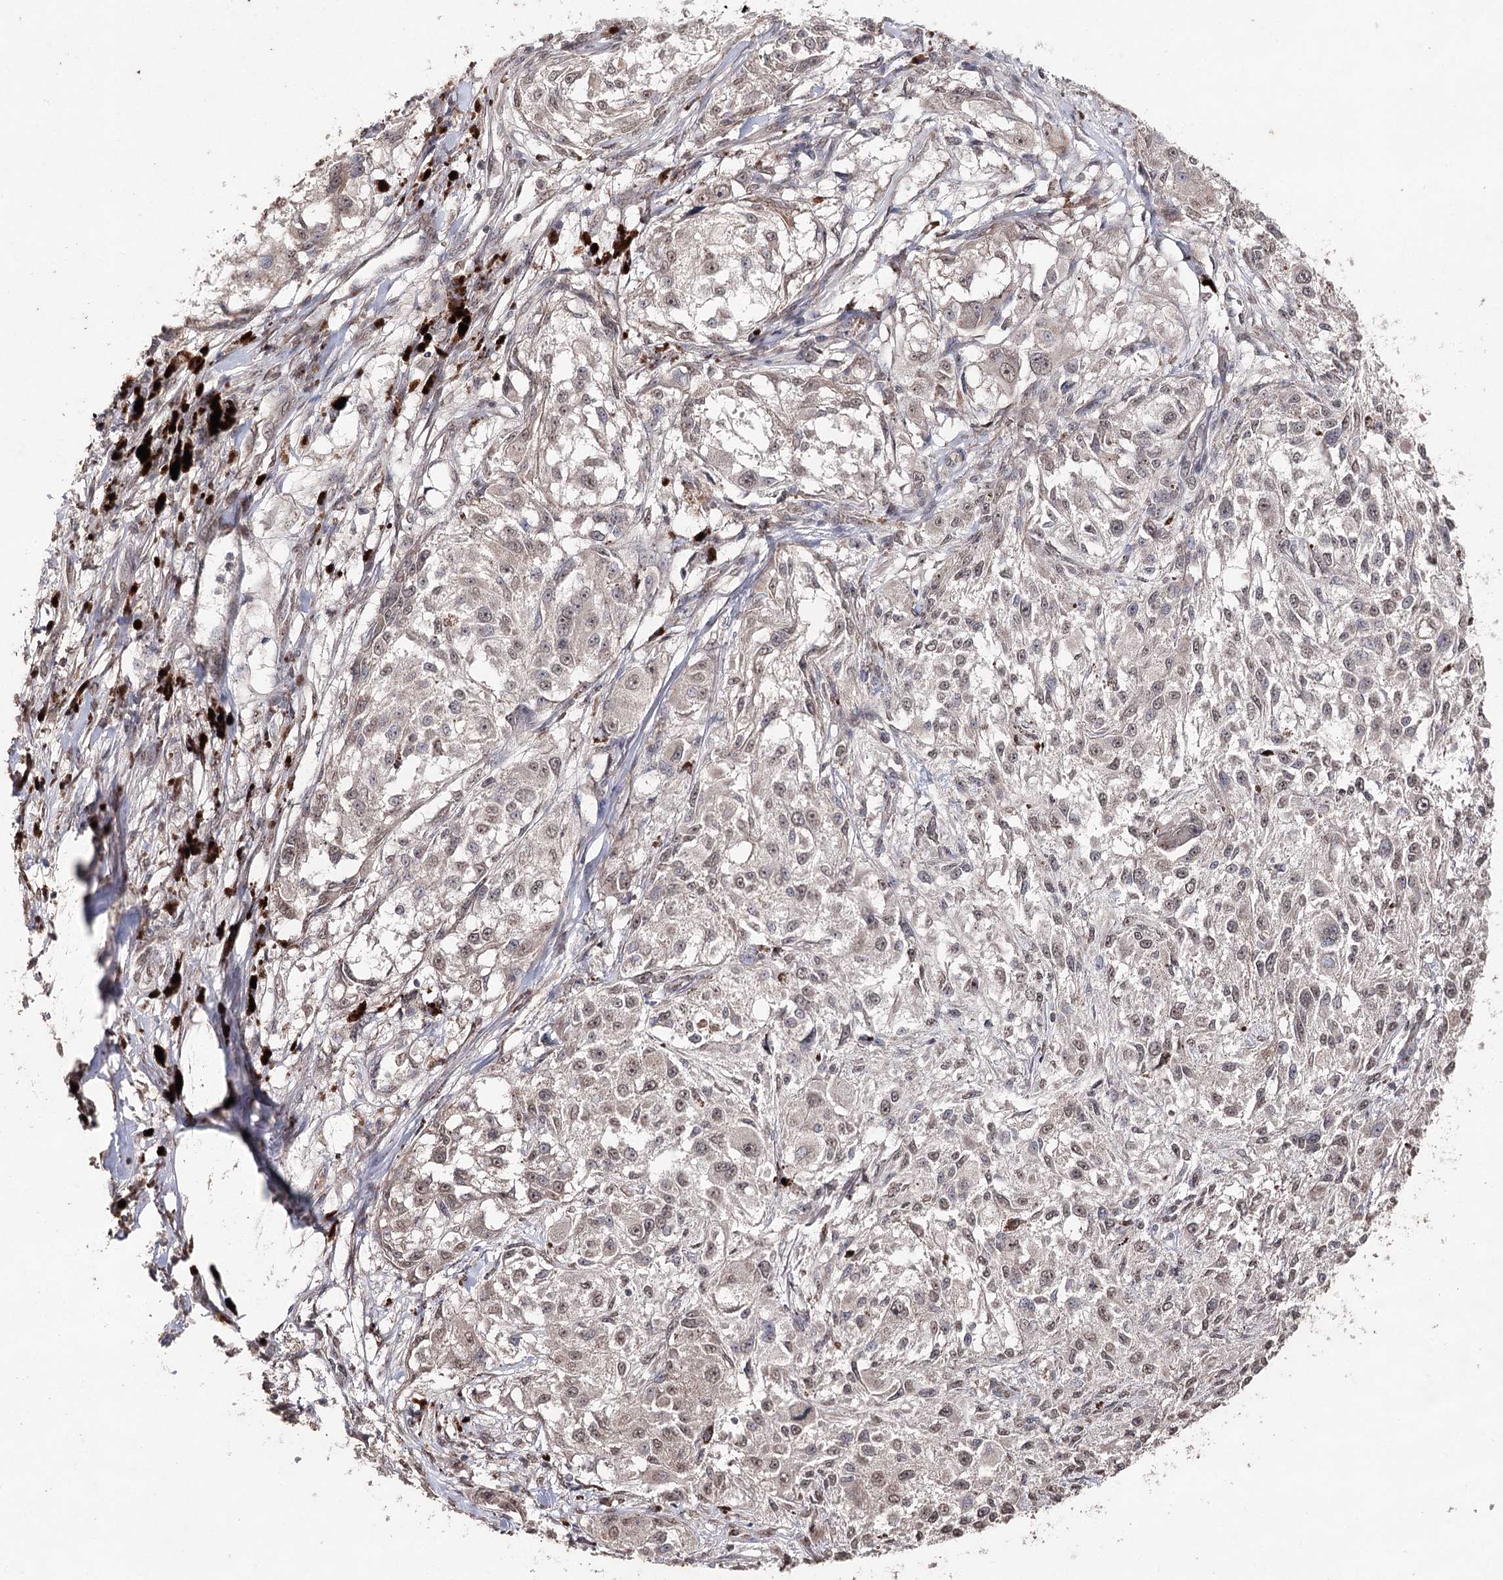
{"staining": {"intensity": "weak", "quantity": "<25%", "location": "nuclear"}, "tissue": "melanoma", "cell_type": "Tumor cells", "image_type": "cancer", "snomed": [{"axis": "morphology", "description": "Necrosis, NOS"}, {"axis": "morphology", "description": "Malignant melanoma, NOS"}, {"axis": "topography", "description": "Skin"}], "caption": "Tumor cells are negative for brown protein staining in melanoma.", "gene": "ATG14", "patient": {"sex": "female", "age": 87}}